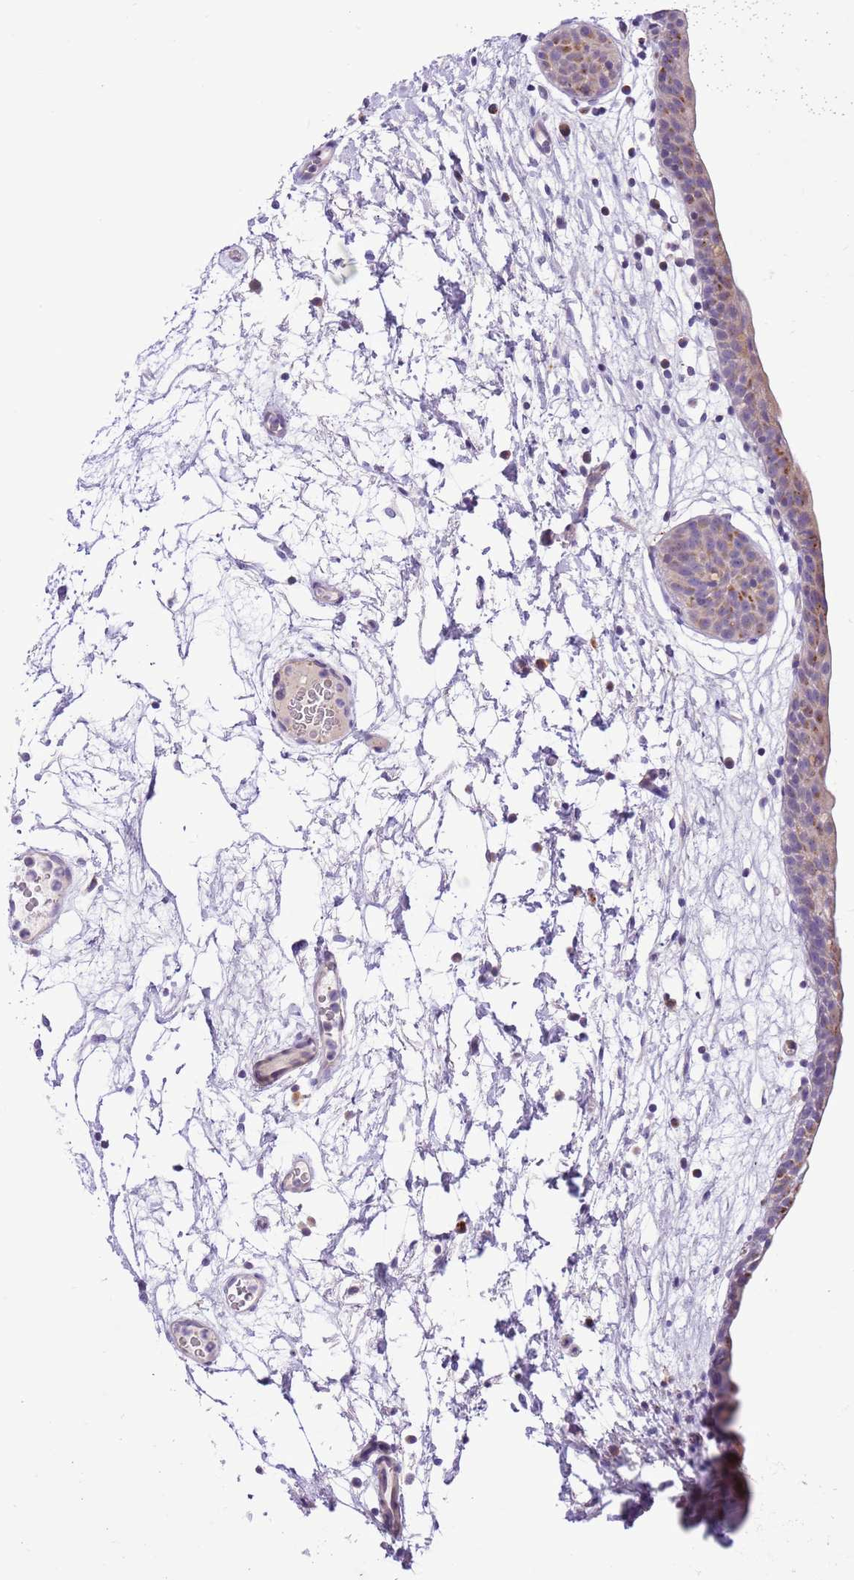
{"staining": {"intensity": "moderate", "quantity": "<25%", "location": "cytoplasmic/membranous"}, "tissue": "urinary bladder", "cell_type": "Urothelial cells", "image_type": "normal", "snomed": [{"axis": "morphology", "description": "Normal tissue, NOS"}, {"axis": "topography", "description": "Urinary bladder"}], "caption": "Immunohistochemistry (IHC) of benign urinary bladder reveals low levels of moderate cytoplasmic/membranous expression in about <25% of urothelial cells.", "gene": "COX17", "patient": {"sex": "male", "age": 83}}